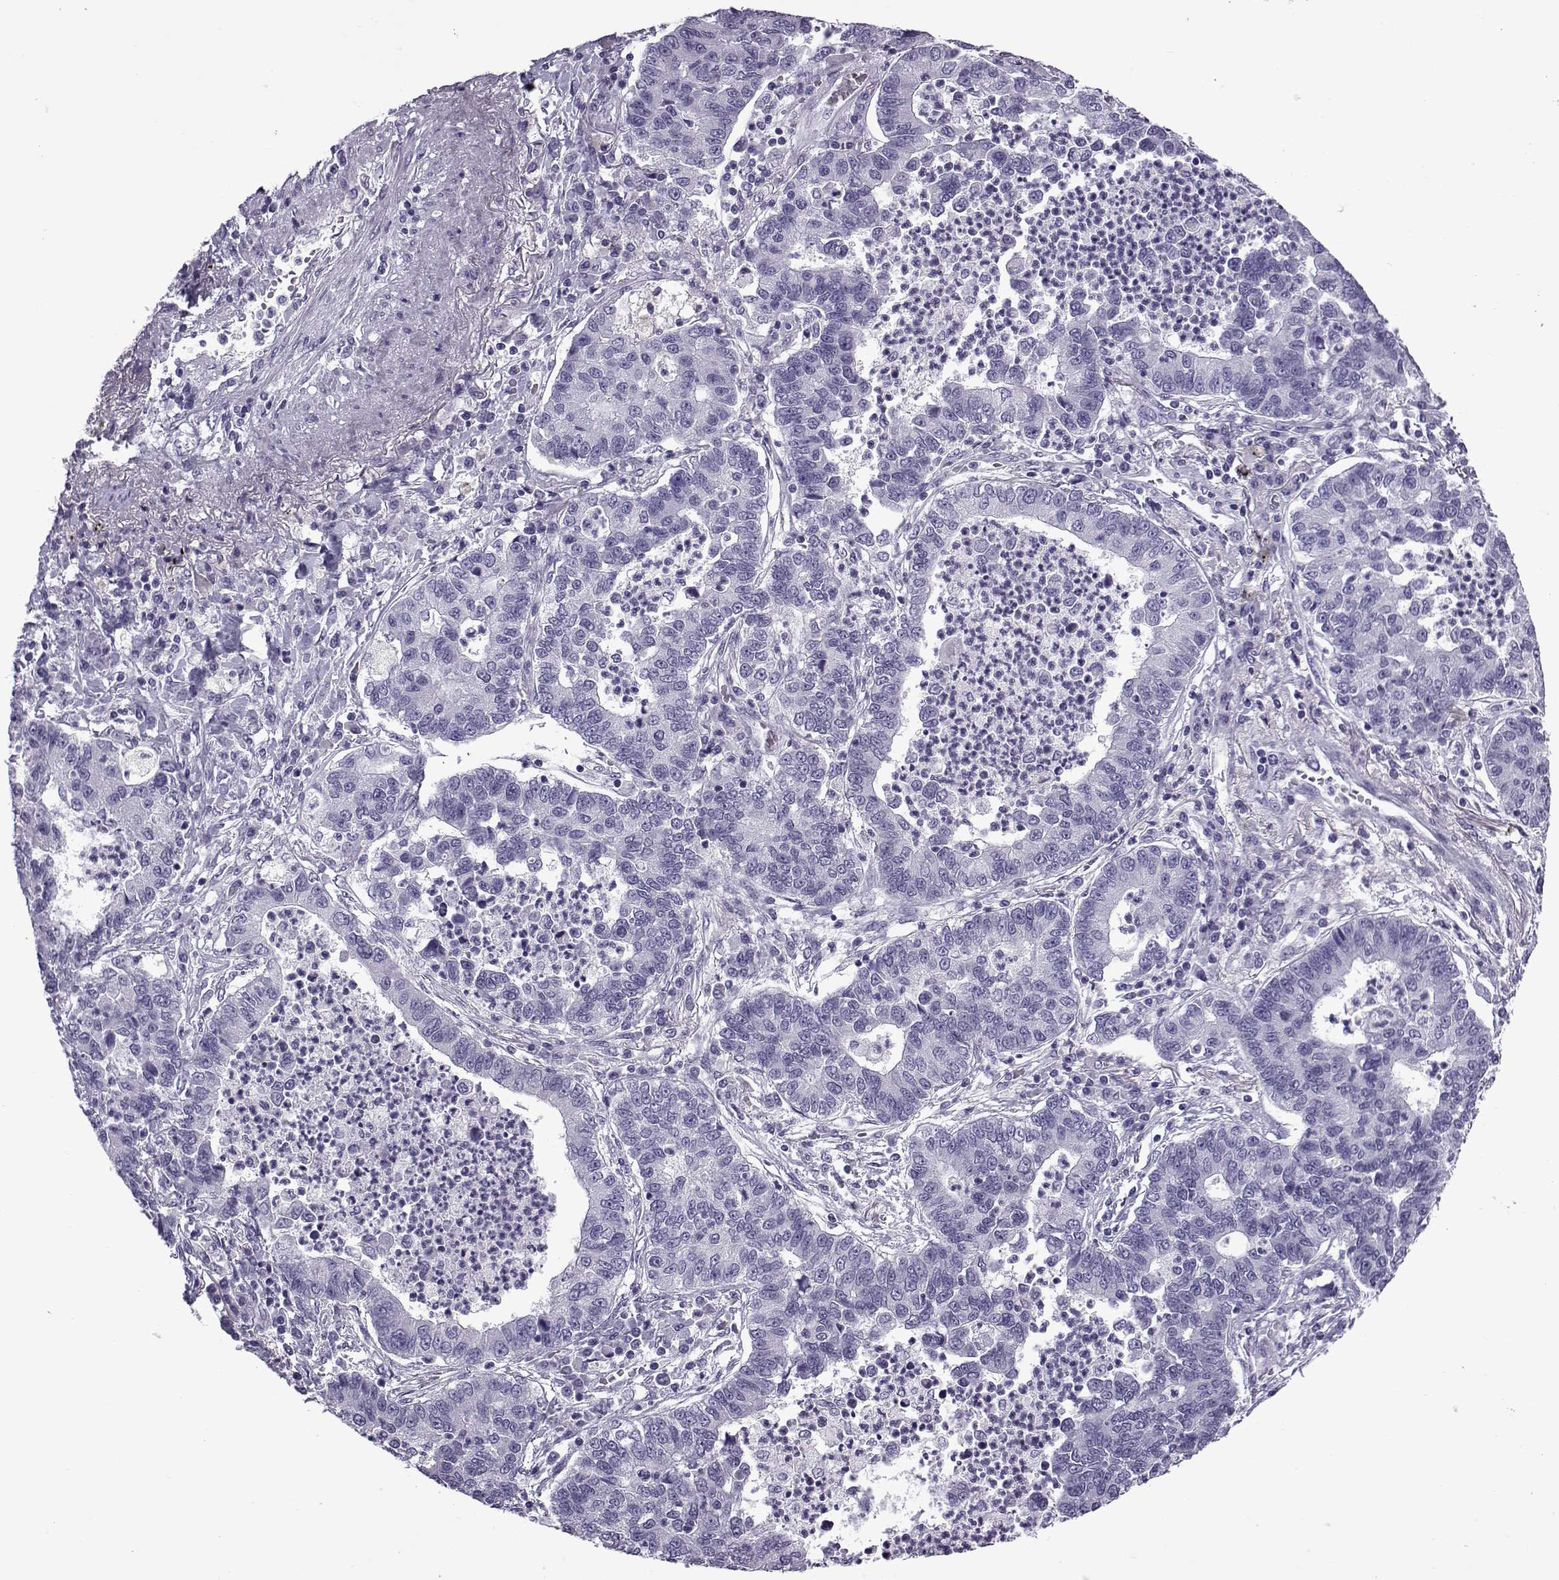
{"staining": {"intensity": "negative", "quantity": "none", "location": "none"}, "tissue": "lung cancer", "cell_type": "Tumor cells", "image_type": "cancer", "snomed": [{"axis": "morphology", "description": "Adenocarcinoma, NOS"}, {"axis": "topography", "description": "Lung"}], "caption": "The histopathology image exhibits no staining of tumor cells in adenocarcinoma (lung).", "gene": "OIP5", "patient": {"sex": "female", "age": 57}}